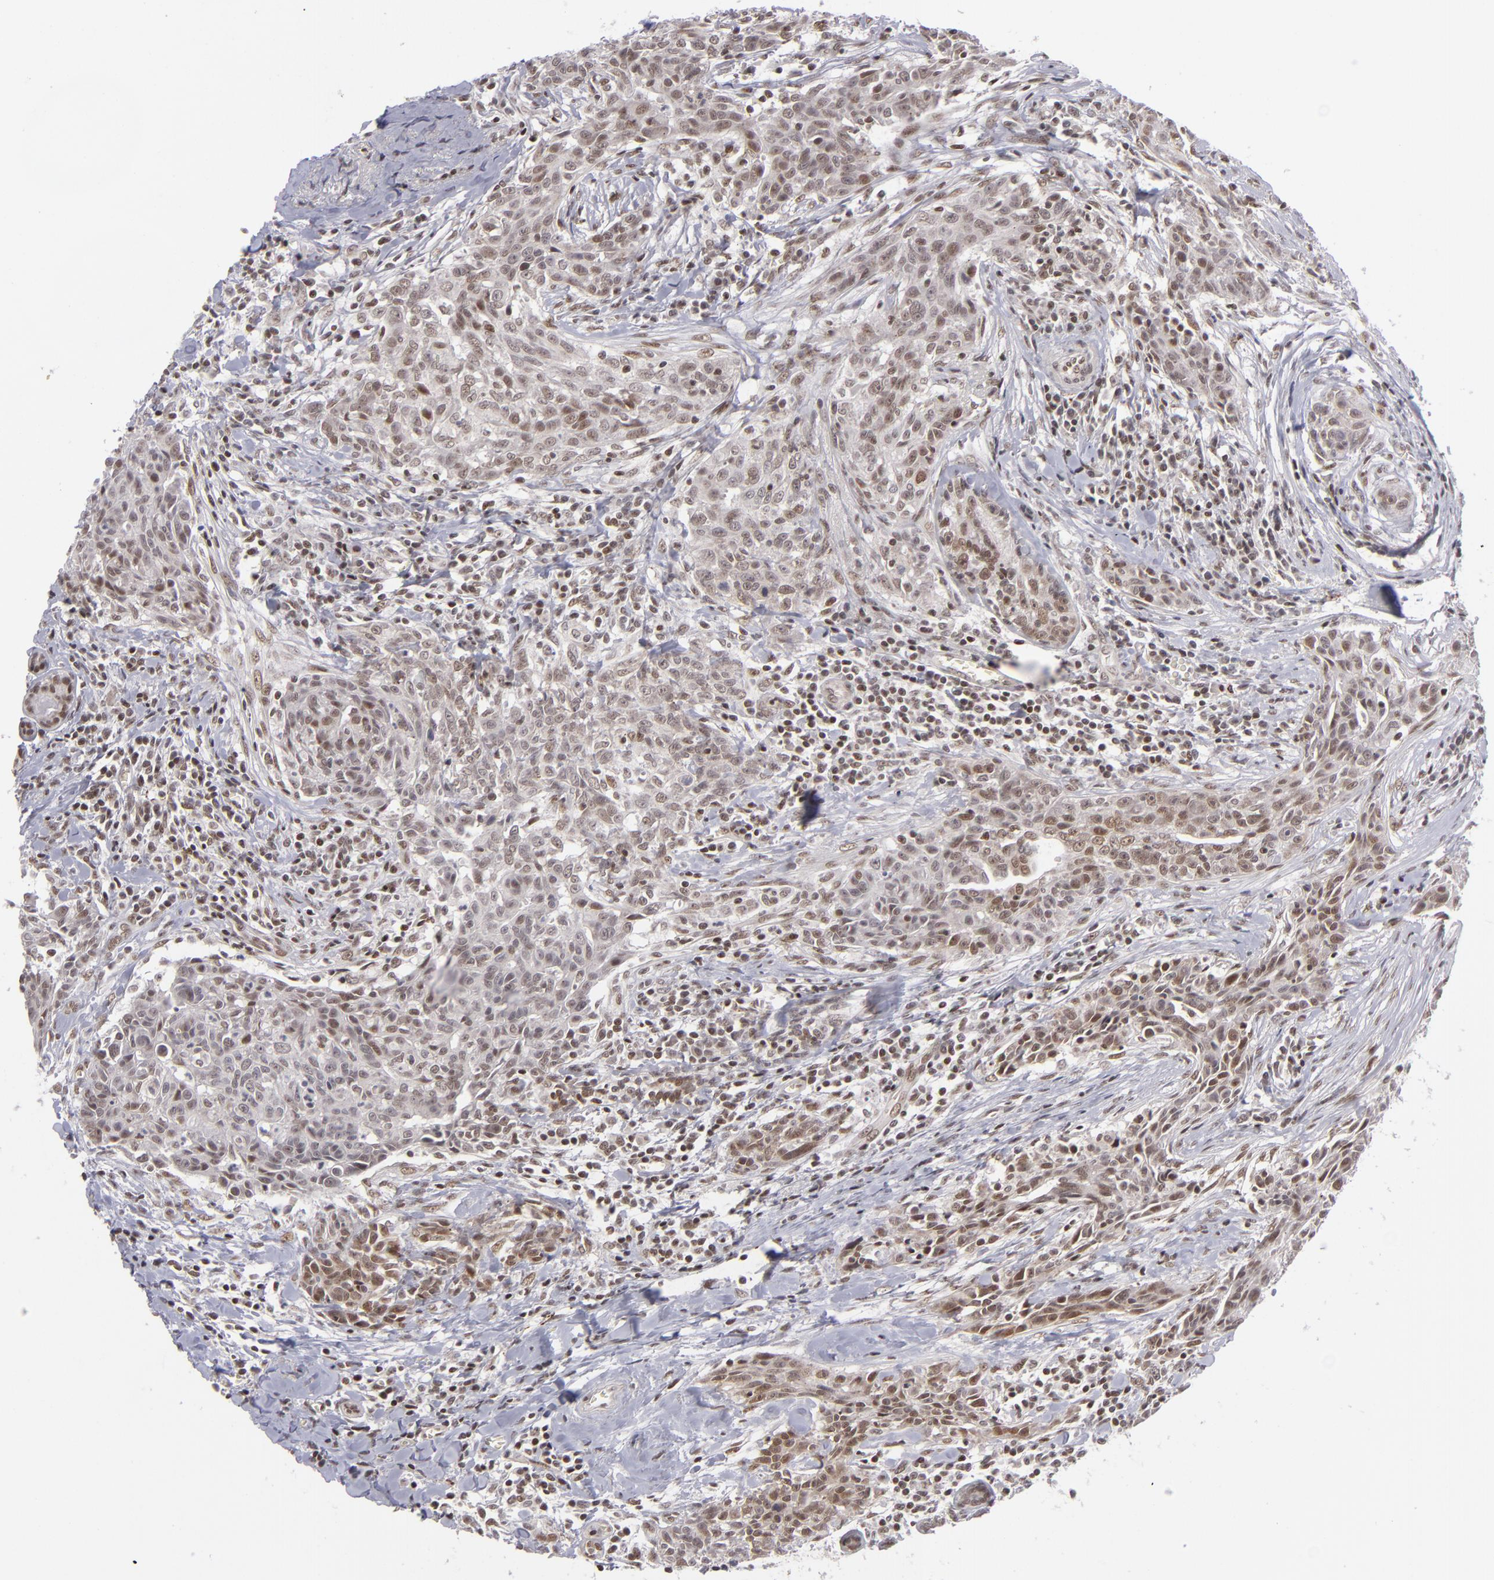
{"staining": {"intensity": "moderate", "quantity": ">75%", "location": "nuclear"}, "tissue": "breast cancer", "cell_type": "Tumor cells", "image_type": "cancer", "snomed": [{"axis": "morphology", "description": "Duct carcinoma"}, {"axis": "topography", "description": "Breast"}], "caption": "This is an image of immunohistochemistry (IHC) staining of breast cancer (invasive ductal carcinoma), which shows moderate positivity in the nuclear of tumor cells.", "gene": "MLLT3", "patient": {"sex": "female", "age": 50}}